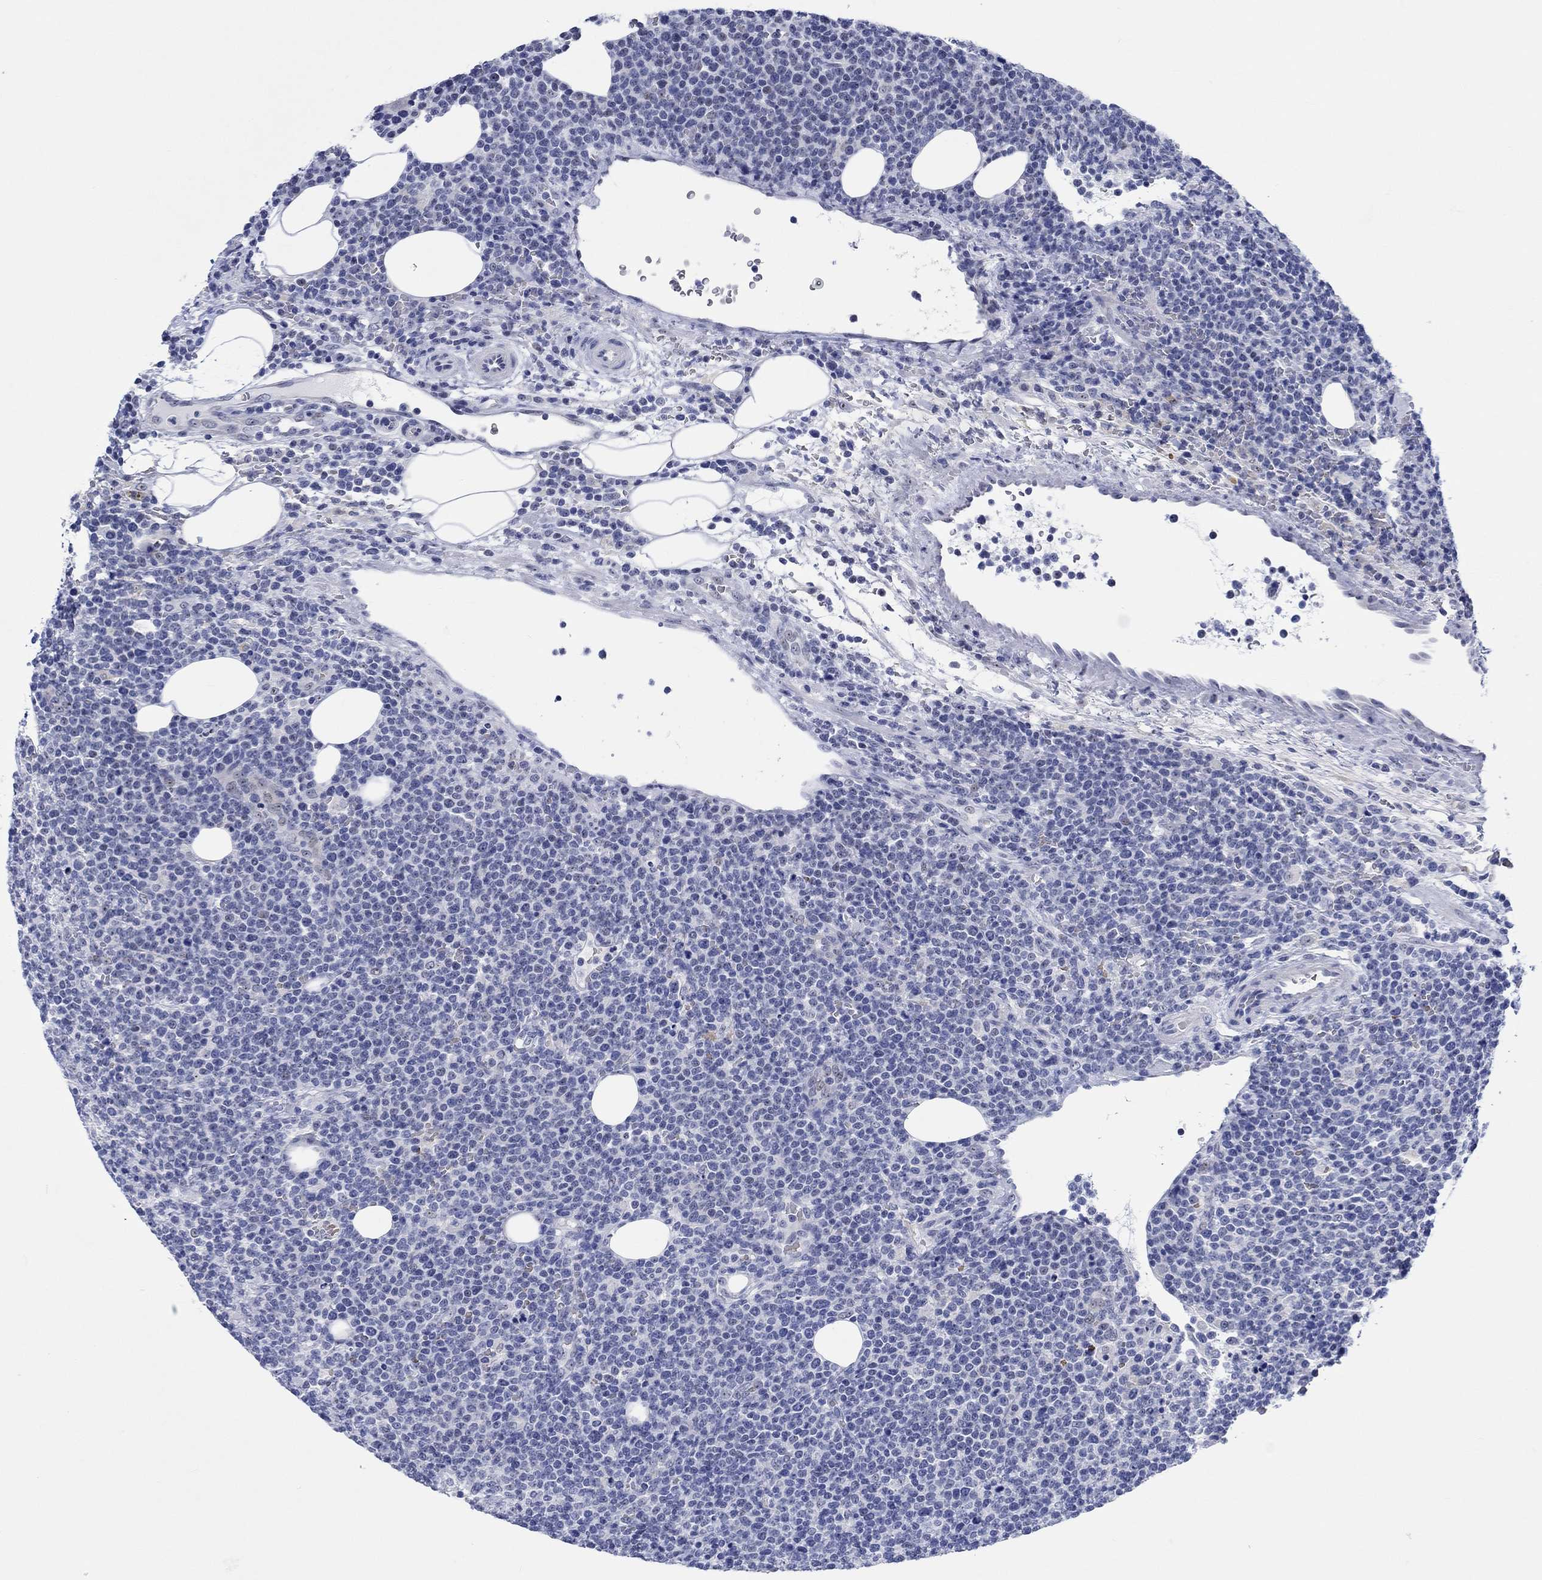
{"staining": {"intensity": "negative", "quantity": "none", "location": "none"}, "tissue": "lymphoma", "cell_type": "Tumor cells", "image_type": "cancer", "snomed": [{"axis": "morphology", "description": "Malignant lymphoma, non-Hodgkin's type, High grade"}, {"axis": "topography", "description": "Lymph node"}], "caption": "Protein analysis of malignant lymphoma, non-Hodgkin's type (high-grade) reveals no significant expression in tumor cells.", "gene": "ZNF446", "patient": {"sex": "male", "age": 61}}